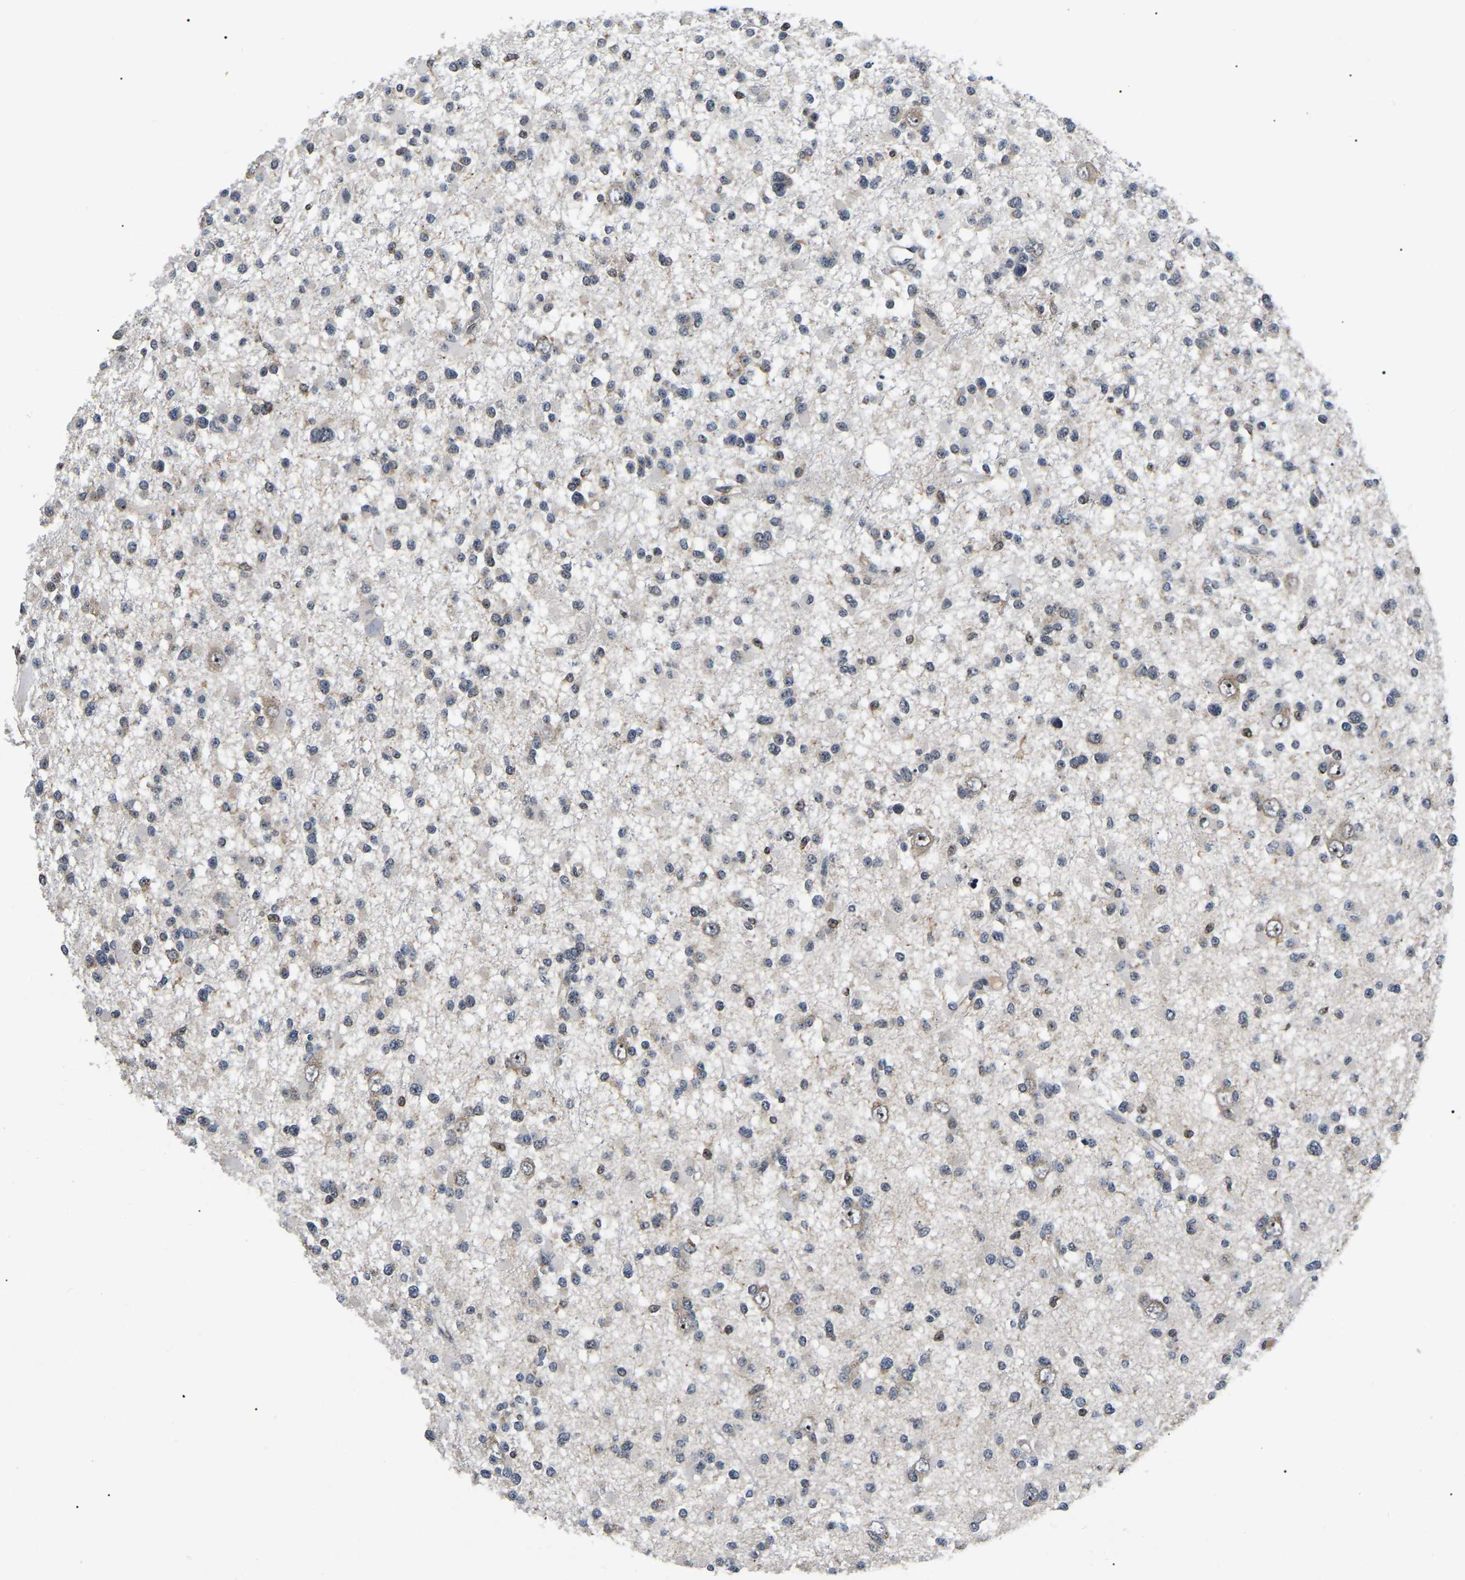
{"staining": {"intensity": "negative", "quantity": "none", "location": "none"}, "tissue": "glioma", "cell_type": "Tumor cells", "image_type": "cancer", "snomed": [{"axis": "morphology", "description": "Glioma, malignant, Low grade"}, {"axis": "topography", "description": "Brain"}], "caption": "Tumor cells show no significant positivity in malignant glioma (low-grade).", "gene": "RBM28", "patient": {"sex": "female", "age": 22}}